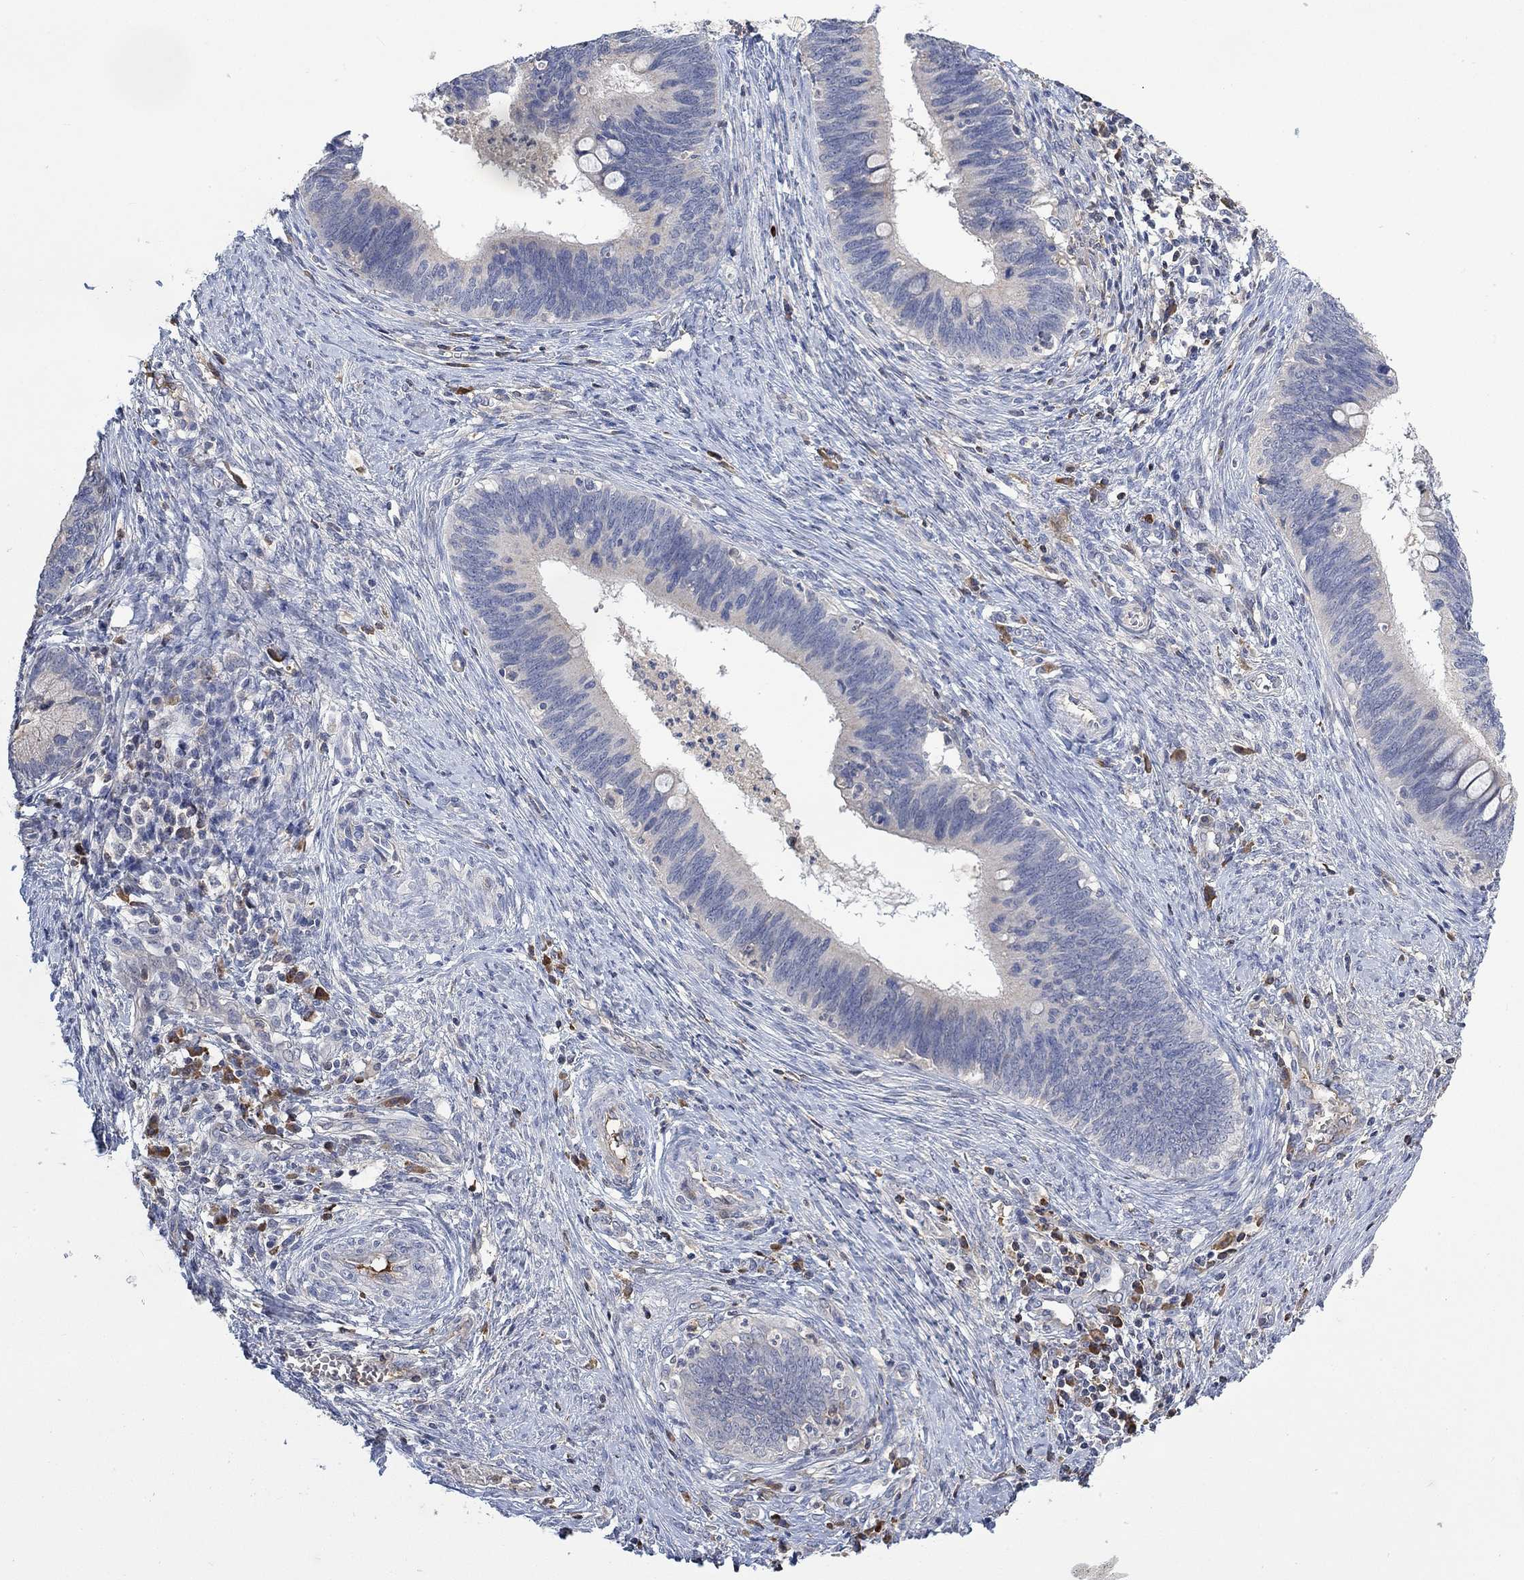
{"staining": {"intensity": "negative", "quantity": "none", "location": "none"}, "tissue": "cervical cancer", "cell_type": "Tumor cells", "image_type": "cancer", "snomed": [{"axis": "morphology", "description": "Adenocarcinoma, NOS"}, {"axis": "topography", "description": "Cervix"}], "caption": "Adenocarcinoma (cervical) was stained to show a protein in brown. There is no significant positivity in tumor cells.", "gene": "MSTN", "patient": {"sex": "female", "age": 42}}